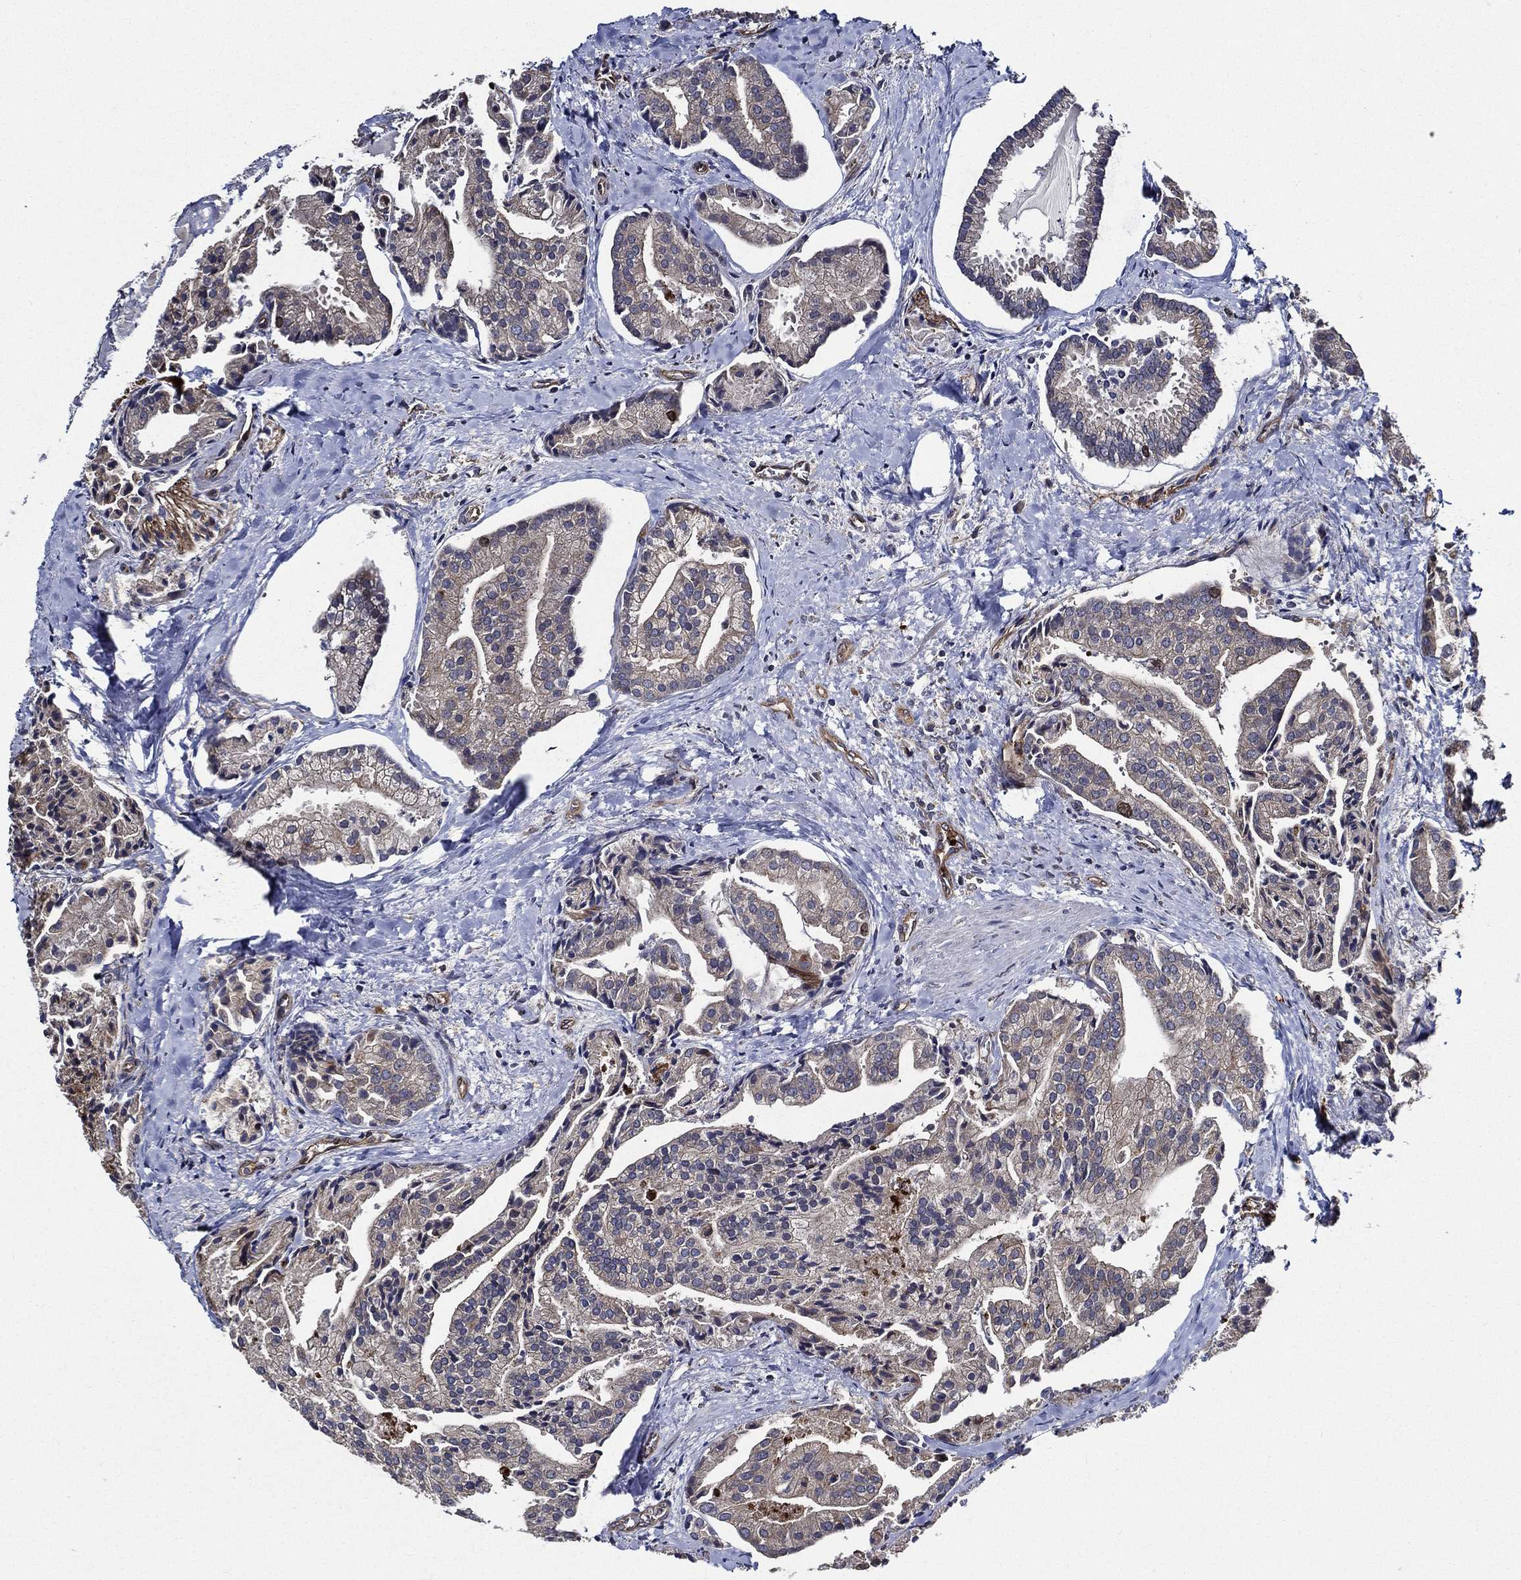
{"staining": {"intensity": "weak", "quantity": "<25%", "location": "cytoplasmic/membranous"}, "tissue": "prostate cancer", "cell_type": "Tumor cells", "image_type": "cancer", "snomed": [{"axis": "morphology", "description": "Adenocarcinoma, NOS"}, {"axis": "topography", "description": "Prostate and seminal vesicle, NOS"}, {"axis": "topography", "description": "Prostate"}], "caption": "Immunohistochemical staining of human adenocarcinoma (prostate) exhibits no significant staining in tumor cells.", "gene": "KIF20B", "patient": {"sex": "male", "age": 44}}